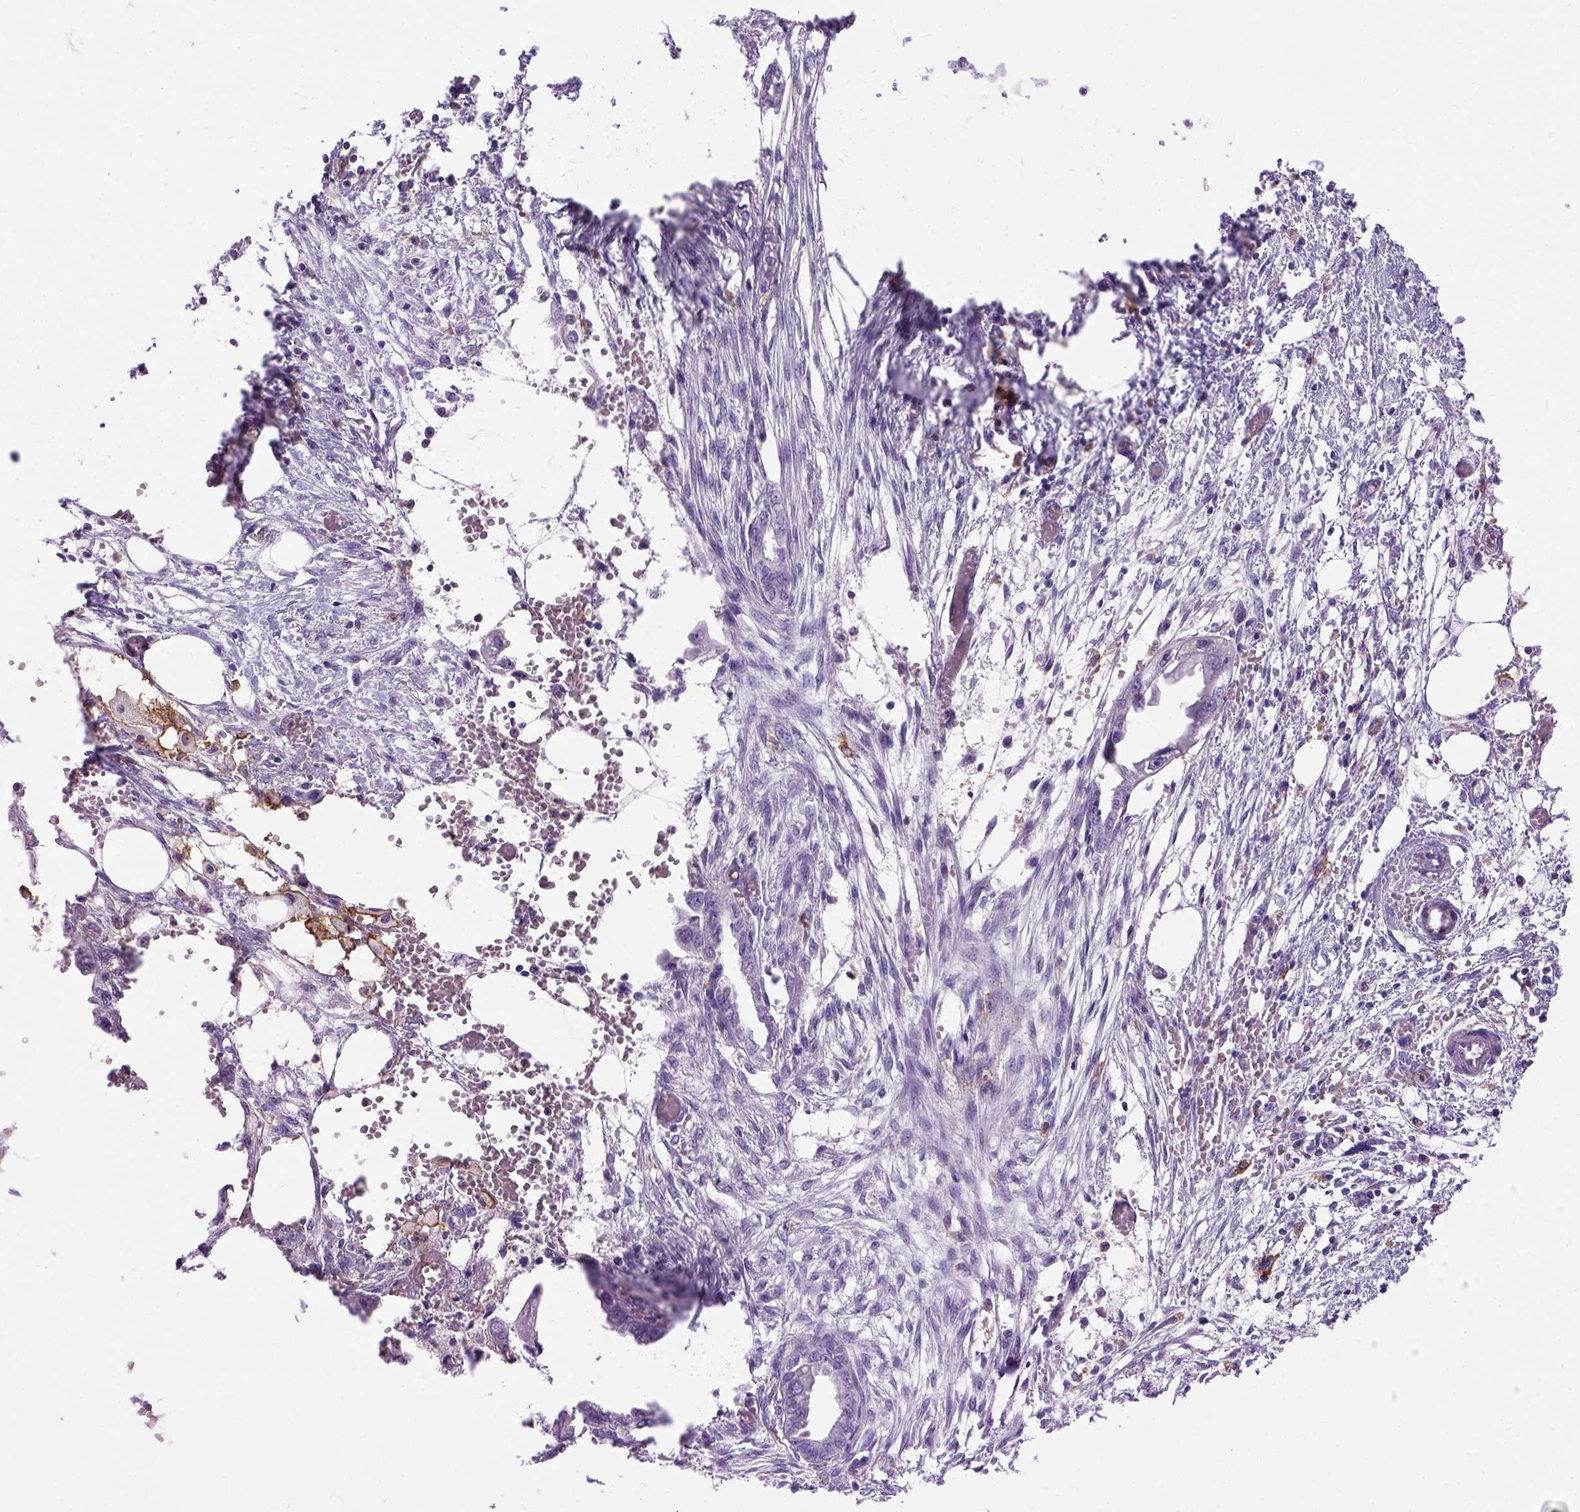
{"staining": {"intensity": "negative", "quantity": "none", "location": "none"}, "tissue": "endometrial cancer", "cell_type": "Tumor cells", "image_type": "cancer", "snomed": [{"axis": "morphology", "description": "Adenocarcinoma, NOS"}, {"axis": "morphology", "description": "Adenocarcinoma, metastatic, NOS"}, {"axis": "topography", "description": "Adipose tissue"}, {"axis": "topography", "description": "Endometrium"}], "caption": "Tumor cells are negative for brown protein staining in metastatic adenocarcinoma (endometrial).", "gene": "ITGAX", "patient": {"sex": "female", "age": 67}}